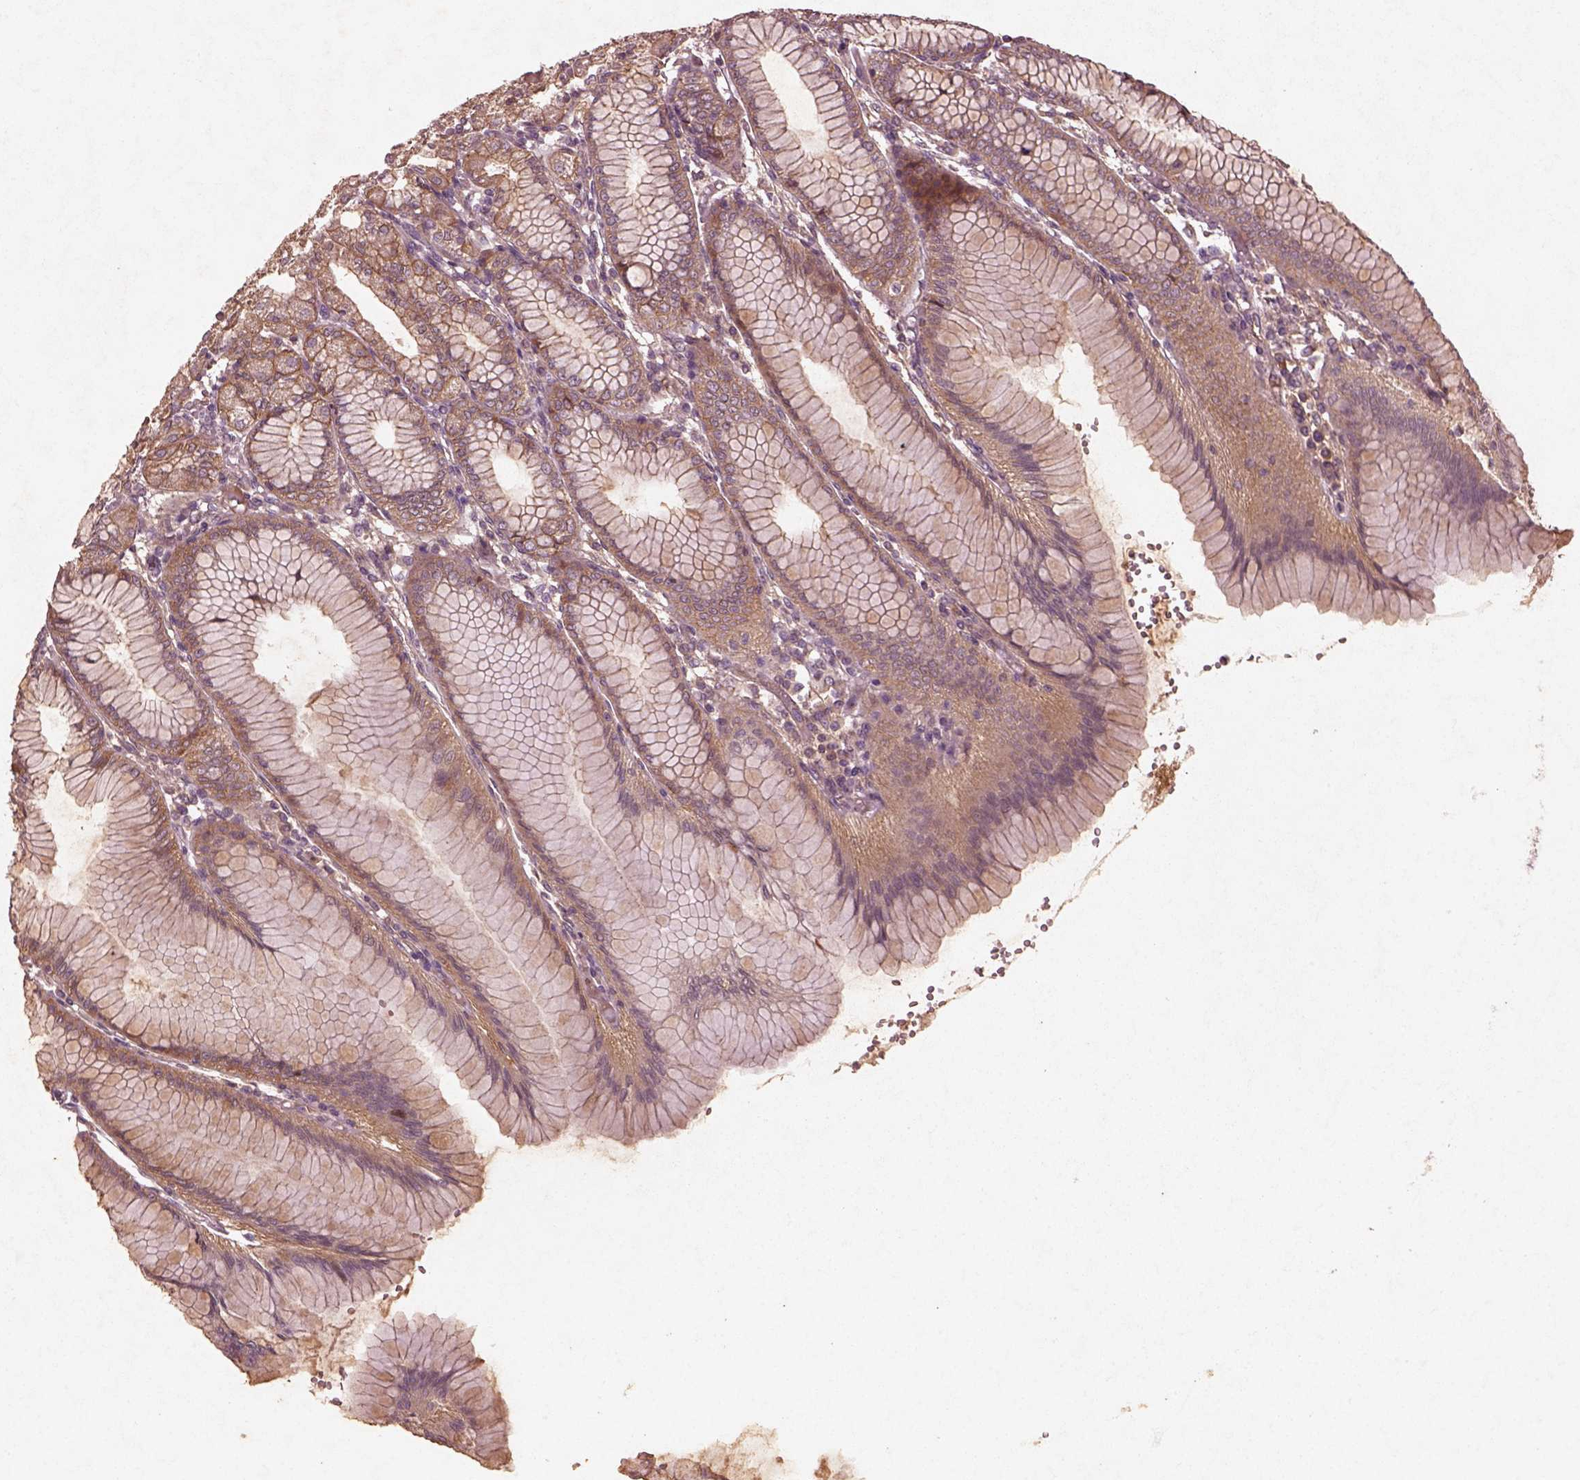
{"staining": {"intensity": "moderate", "quantity": ">75%", "location": "cytoplasmic/membranous"}, "tissue": "stomach", "cell_type": "Glandular cells", "image_type": "normal", "snomed": [{"axis": "morphology", "description": "Normal tissue, NOS"}, {"axis": "topography", "description": "Skeletal muscle"}, {"axis": "topography", "description": "Stomach"}], "caption": "Immunohistochemical staining of normal human stomach demonstrates moderate cytoplasmic/membranous protein staining in about >75% of glandular cells.", "gene": "FAM234A", "patient": {"sex": "female", "age": 57}}